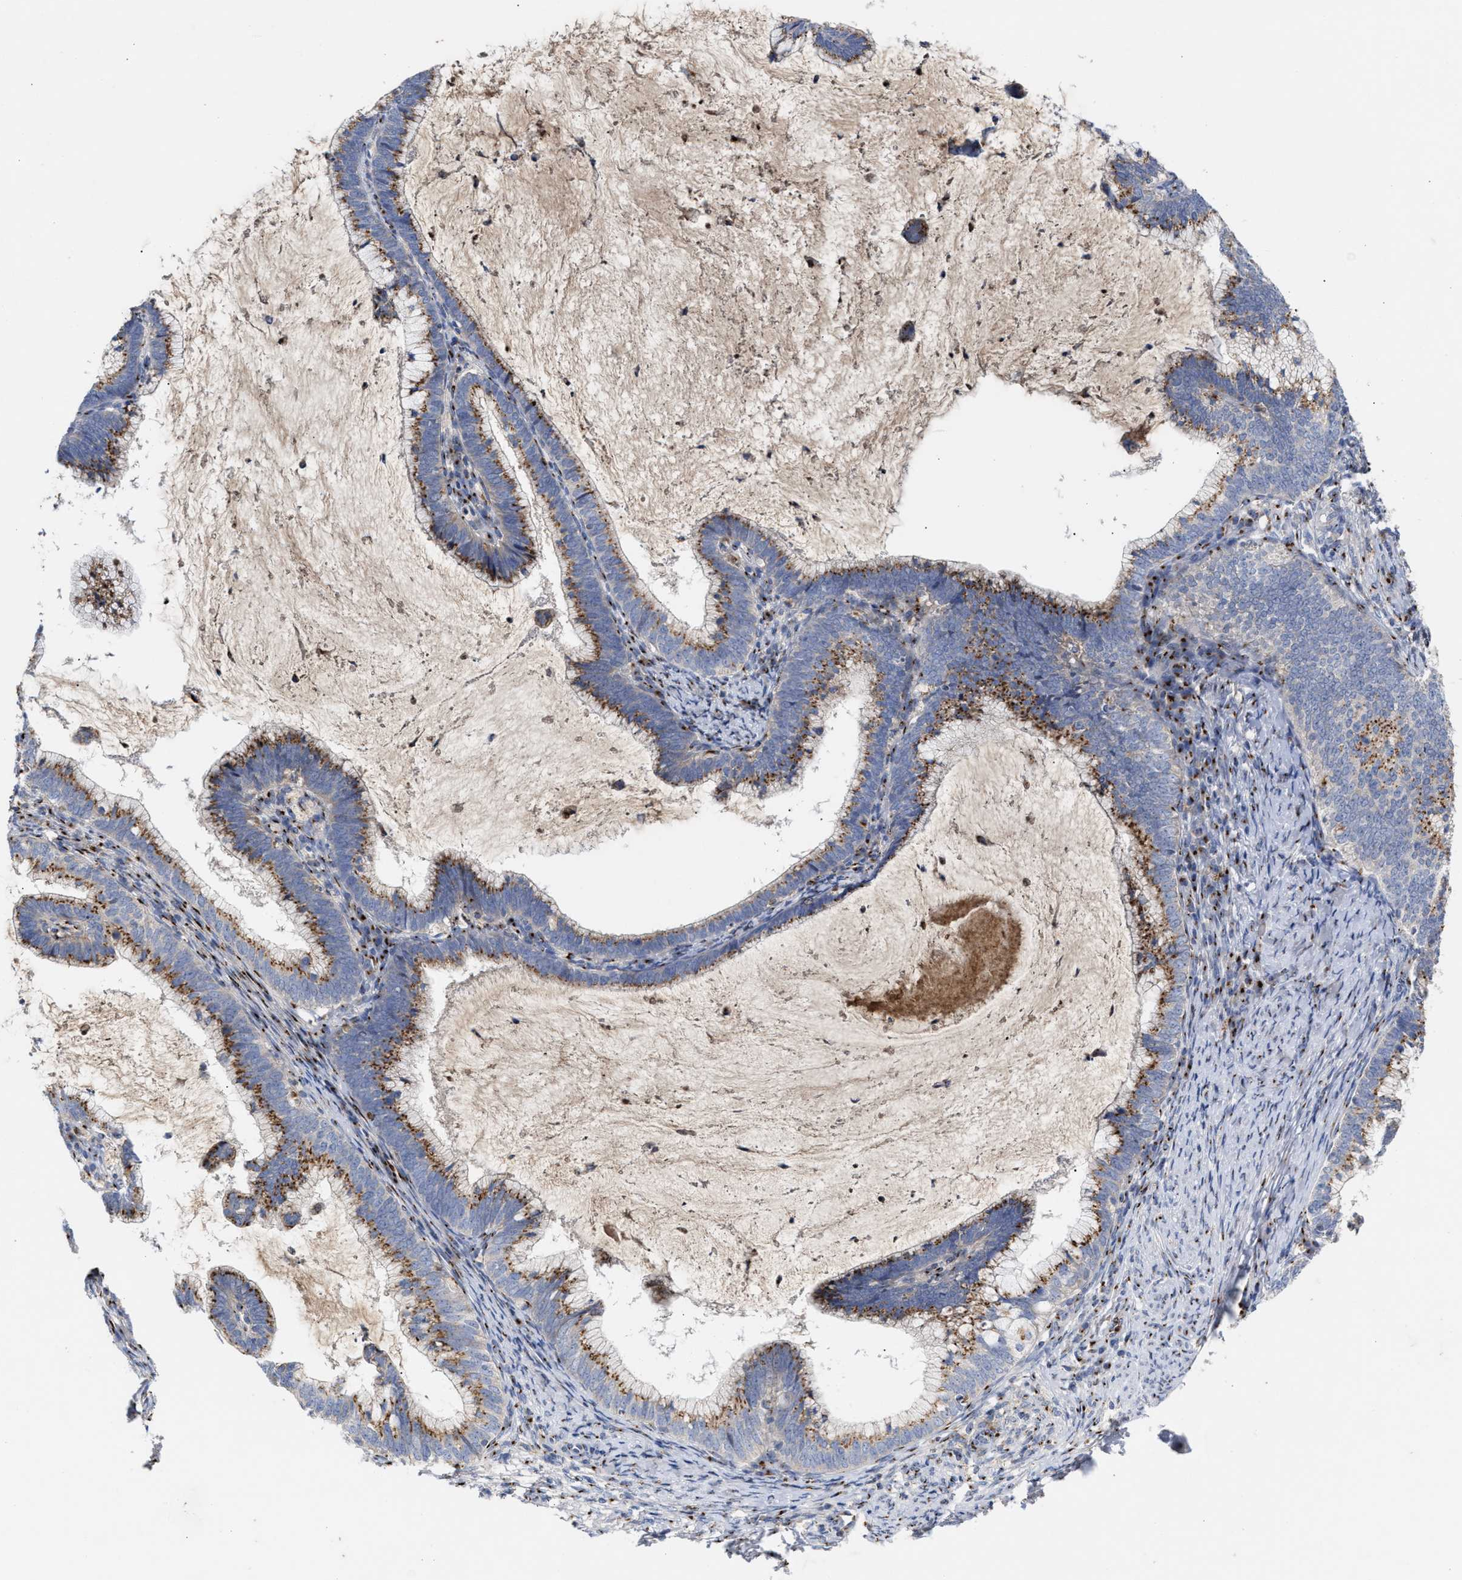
{"staining": {"intensity": "strong", "quantity": ">75%", "location": "cytoplasmic/membranous"}, "tissue": "cervical cancer", "cell_type": "Tumor cells", "image_type": "cancer", "snomed": [{"axis": "morphology", "description": "Adenocarcinoma, NOS"}, {"axis": "topography", "description": "Cervix"}], "caption": "Strong cytoplasmic/membranous positivity for a protein is present in approximately >75% of tumor cells of cervical cancer (adenocarcinoma) using IHC.", "gene": "CCL2", "patient": {"sex": "female", "age": 36}}